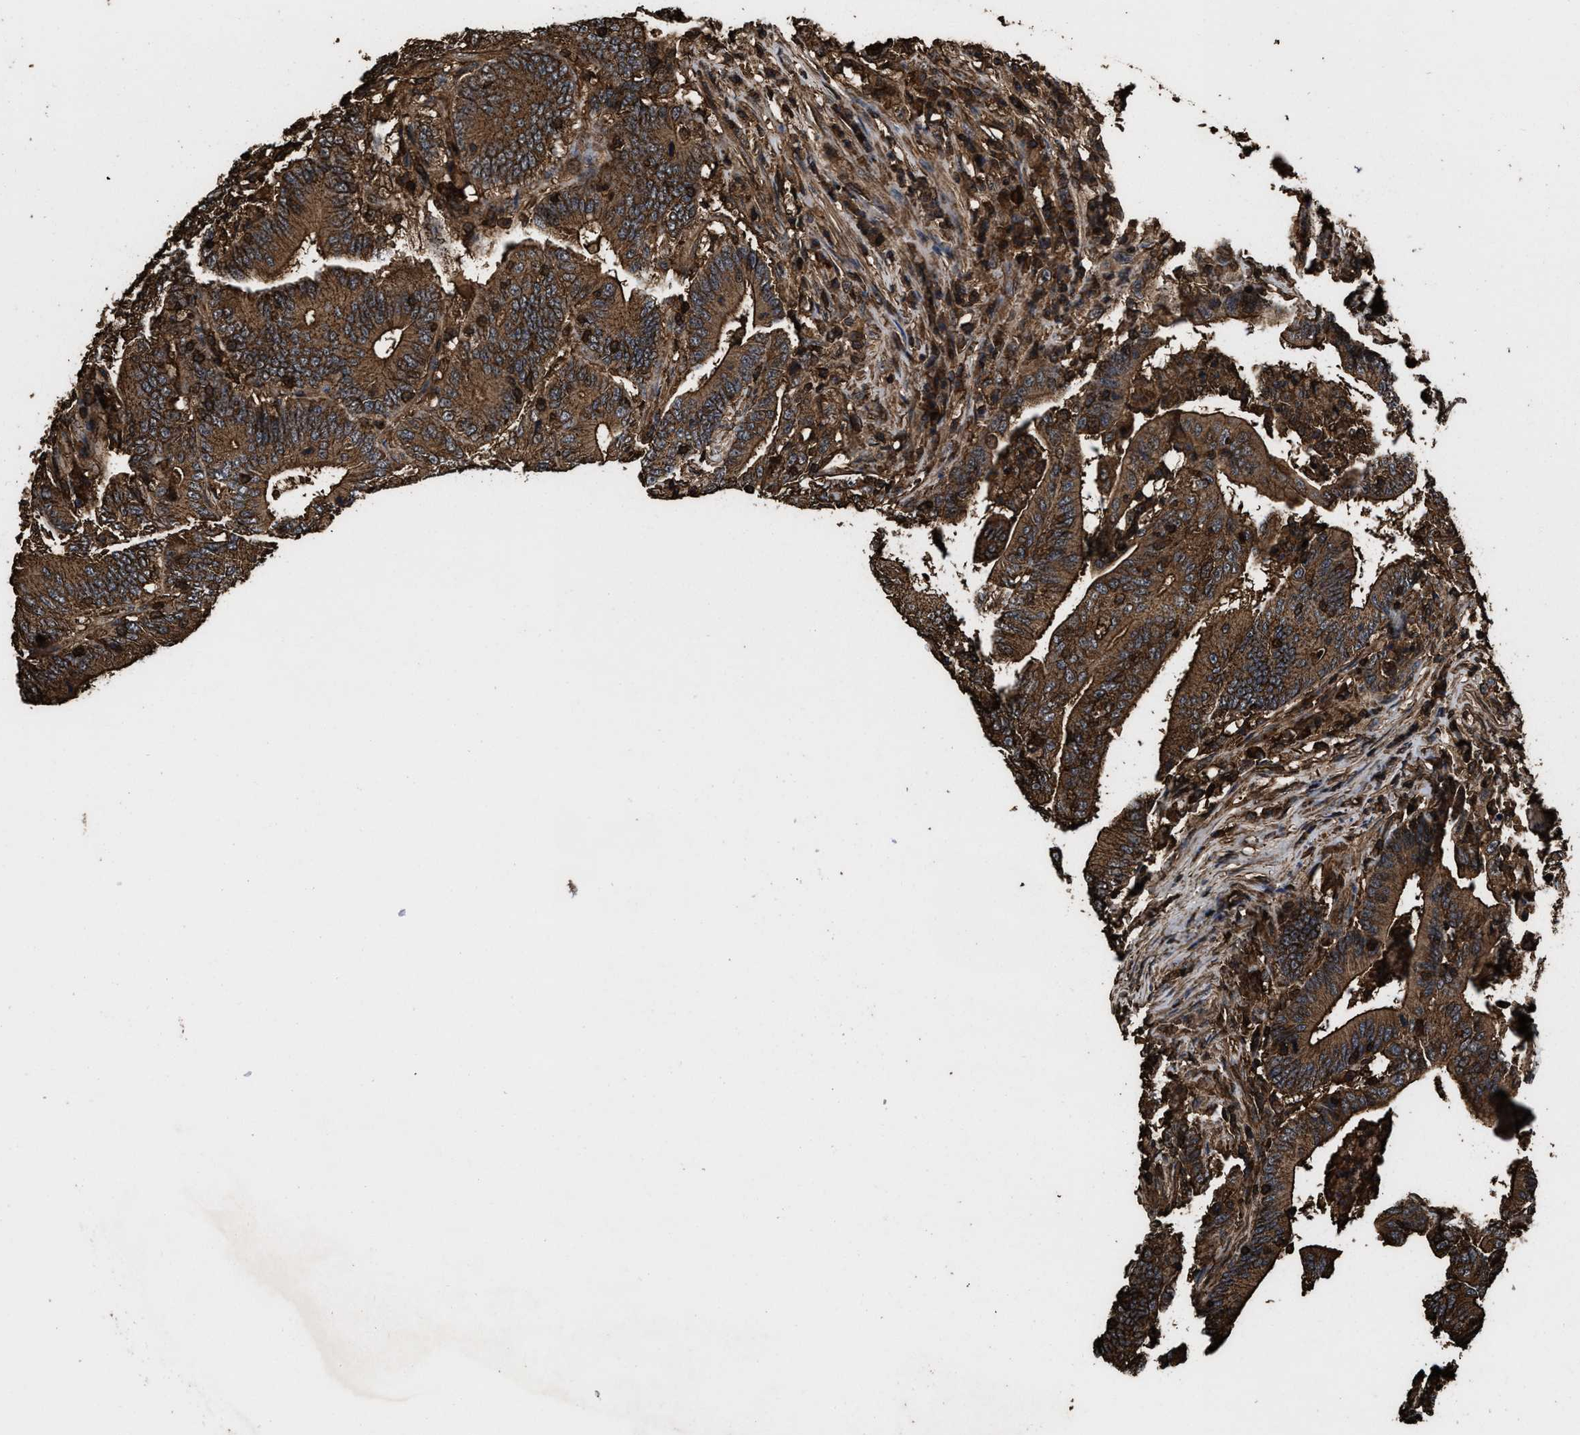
{"staining": {"intensity": "strong", "quantity": ">75%", "location": "cytoplasmic/membranous"}, "tissue": "colorectal cancer", "cell_type": "Tumor cells", "image_type": "cancer", "snomed": [{"axis": "morphology", "description": "Adenocarcinoma, NOS"}, {"axis": "topography", "description": "Colon"}], "caption": "This histopathology image demonstrates colorectal cancer stained with immunohistochemistry to label a protein in brown. The cytoplasmic/membranous of tumor cells show strong positivity for the protein. Nuclei are counter-stained blue.", "gene": "KBTBD2", "patient": {"sex": "female", "age": 66}}